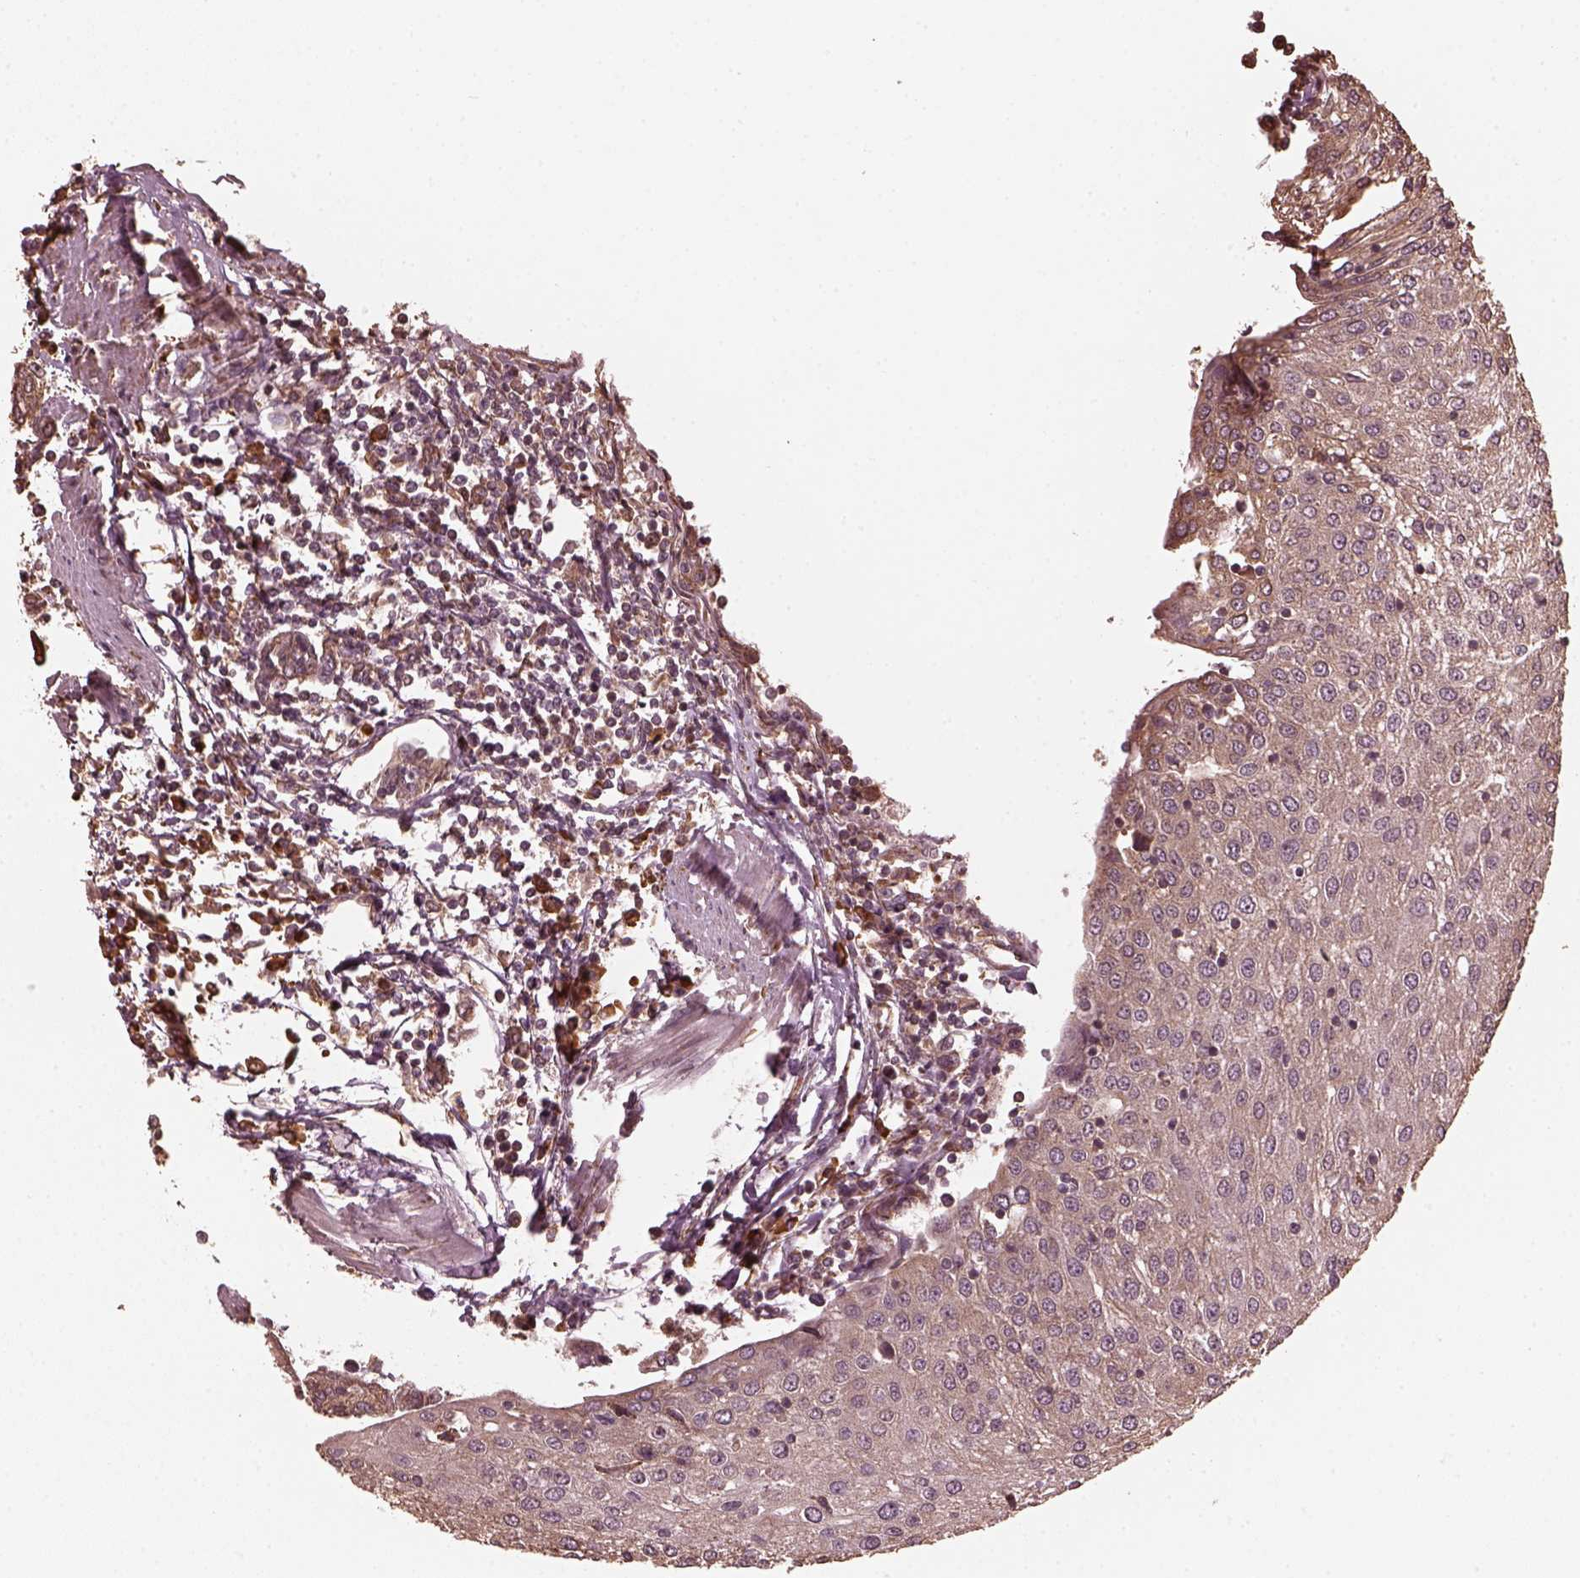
{"staining": {"intensity": "weak", "quantity": ">75%", "location": "cytoplasmic/membranous"}, "tissue": "urothelial cancer", "cell_type": "Tumor cells", "image_type": "cancer", "snomed": [{"axis": "morphology", "description": "Urothelial carcinoma, High grade"}, {"axis": "topography", "description": "Urinary bladder"}], "caption": "A brown stain shows weak cytoplasmic/membranous staining of a protein in urothelial carcinoma (high-grade) tumor cells. The staining is performed using DAB brown chromogen to label protein expression. The nuclei are counter-stained blue using hematoxylin.", "gene": "ZNF292", "patient": {"sex": "female", "age": 85}}